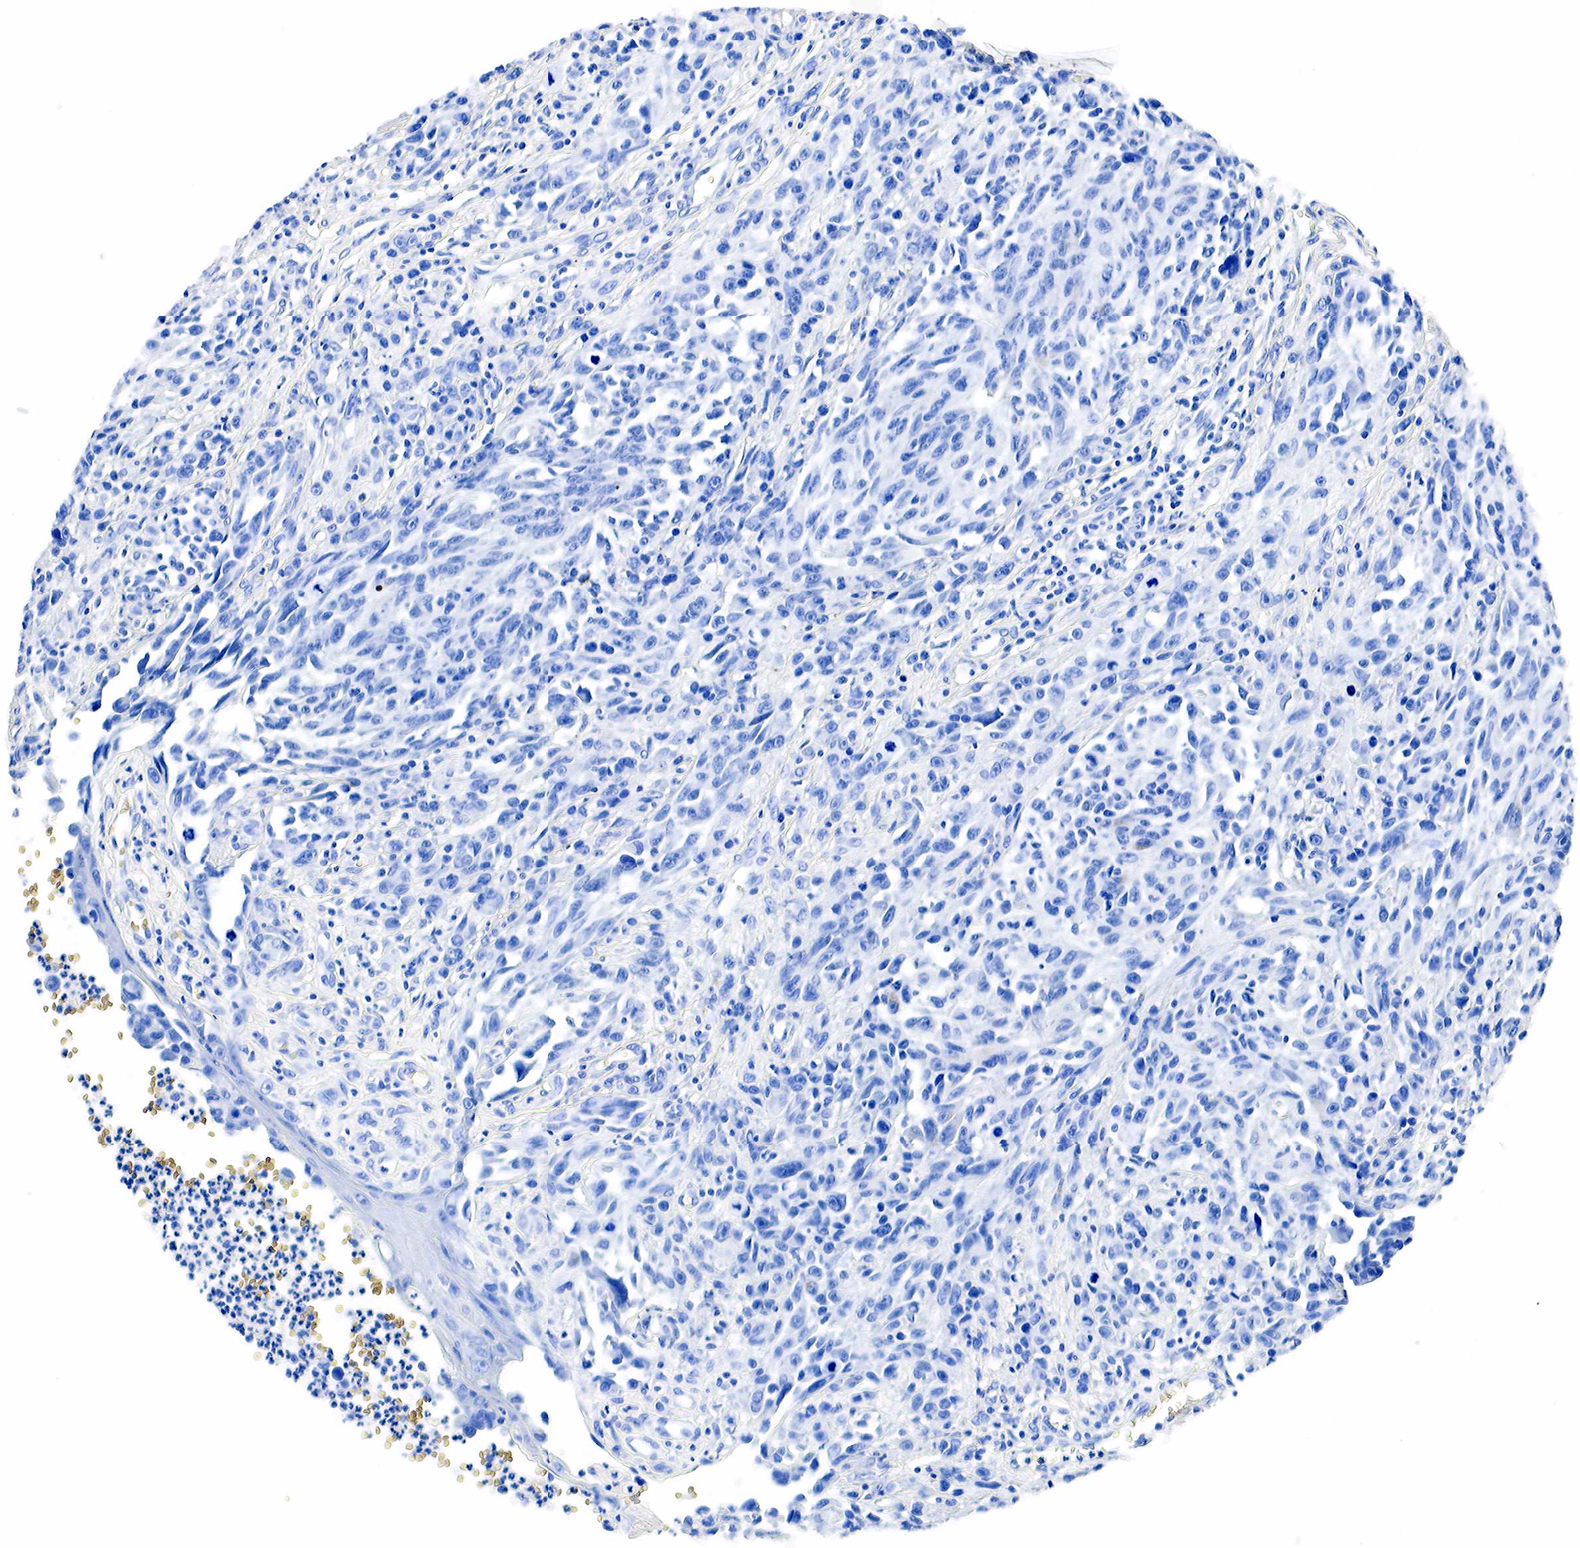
{"staining": {"intensity": "negative", "quantity": "none", "location": "none"}, "tissue": "melanoma", "cell_type": "Tumor cells", "image_type": "cancer", "snomed": [{"axis": "morphology", "description": "Malignant melanoma, NOS"}, {"axis": "topography", "description": "Skin"}], "caption": "Immunohistochemical staining of human malignant melanoma demonstrates no significant positivity in tumor cells.", "gene": "ACP3", "patient": {"sex": "female", "age": 82}}